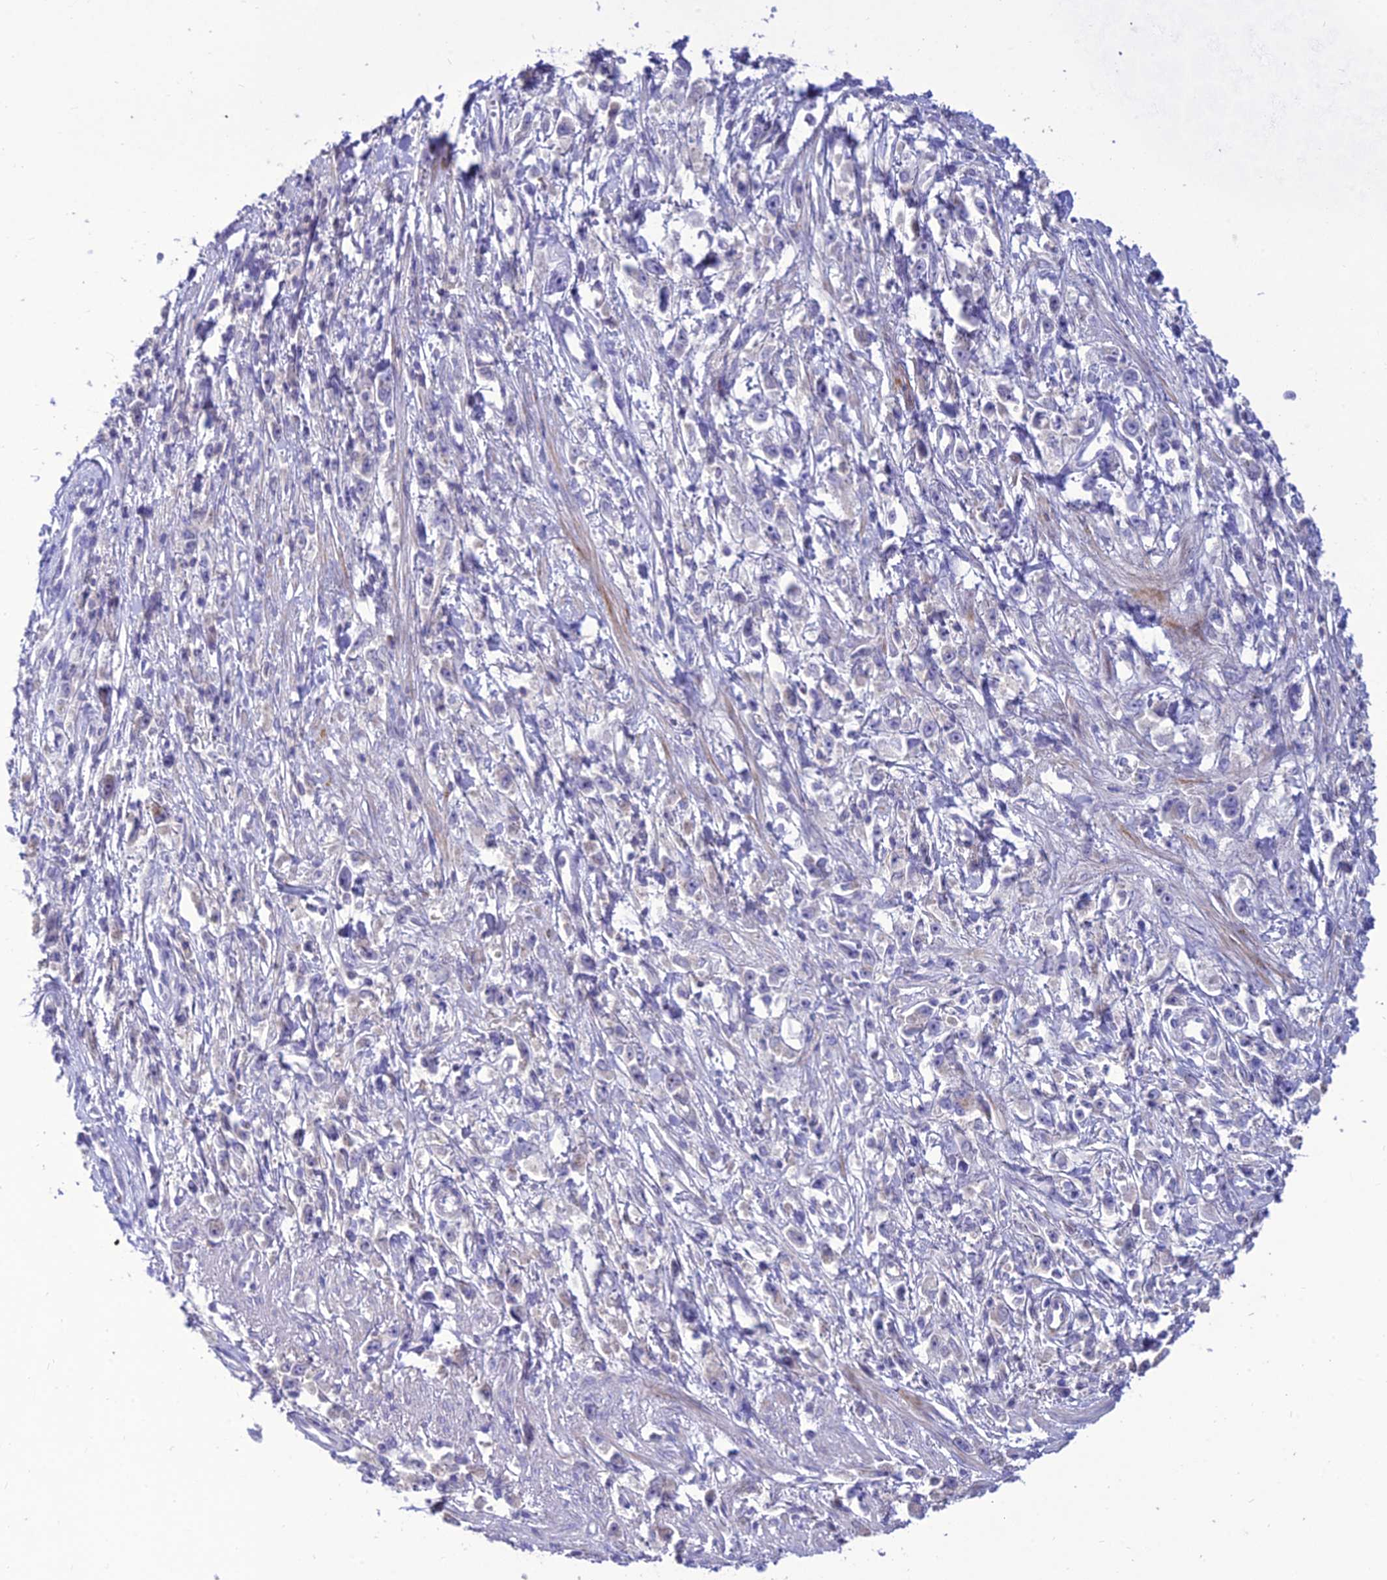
{"staining": {"intensity": "negative", "quantity": "none", "location": "none"}, "tissue": "stomach cancer", "cell_type": "Tumor cells", "image_type": "cancer", "snomed": [{"axis": "morphology", "description": "Adenocarcinoma, NOS"}, {"axis": "topography", "description": "Stomach"}], "caption": "Human stomach cancer stained for a protein using immunohistochemistry (IHC) shows no expression in tumor cells.", "gene": "TEKT3", "patient": {"sex": "female", "age": 59}}